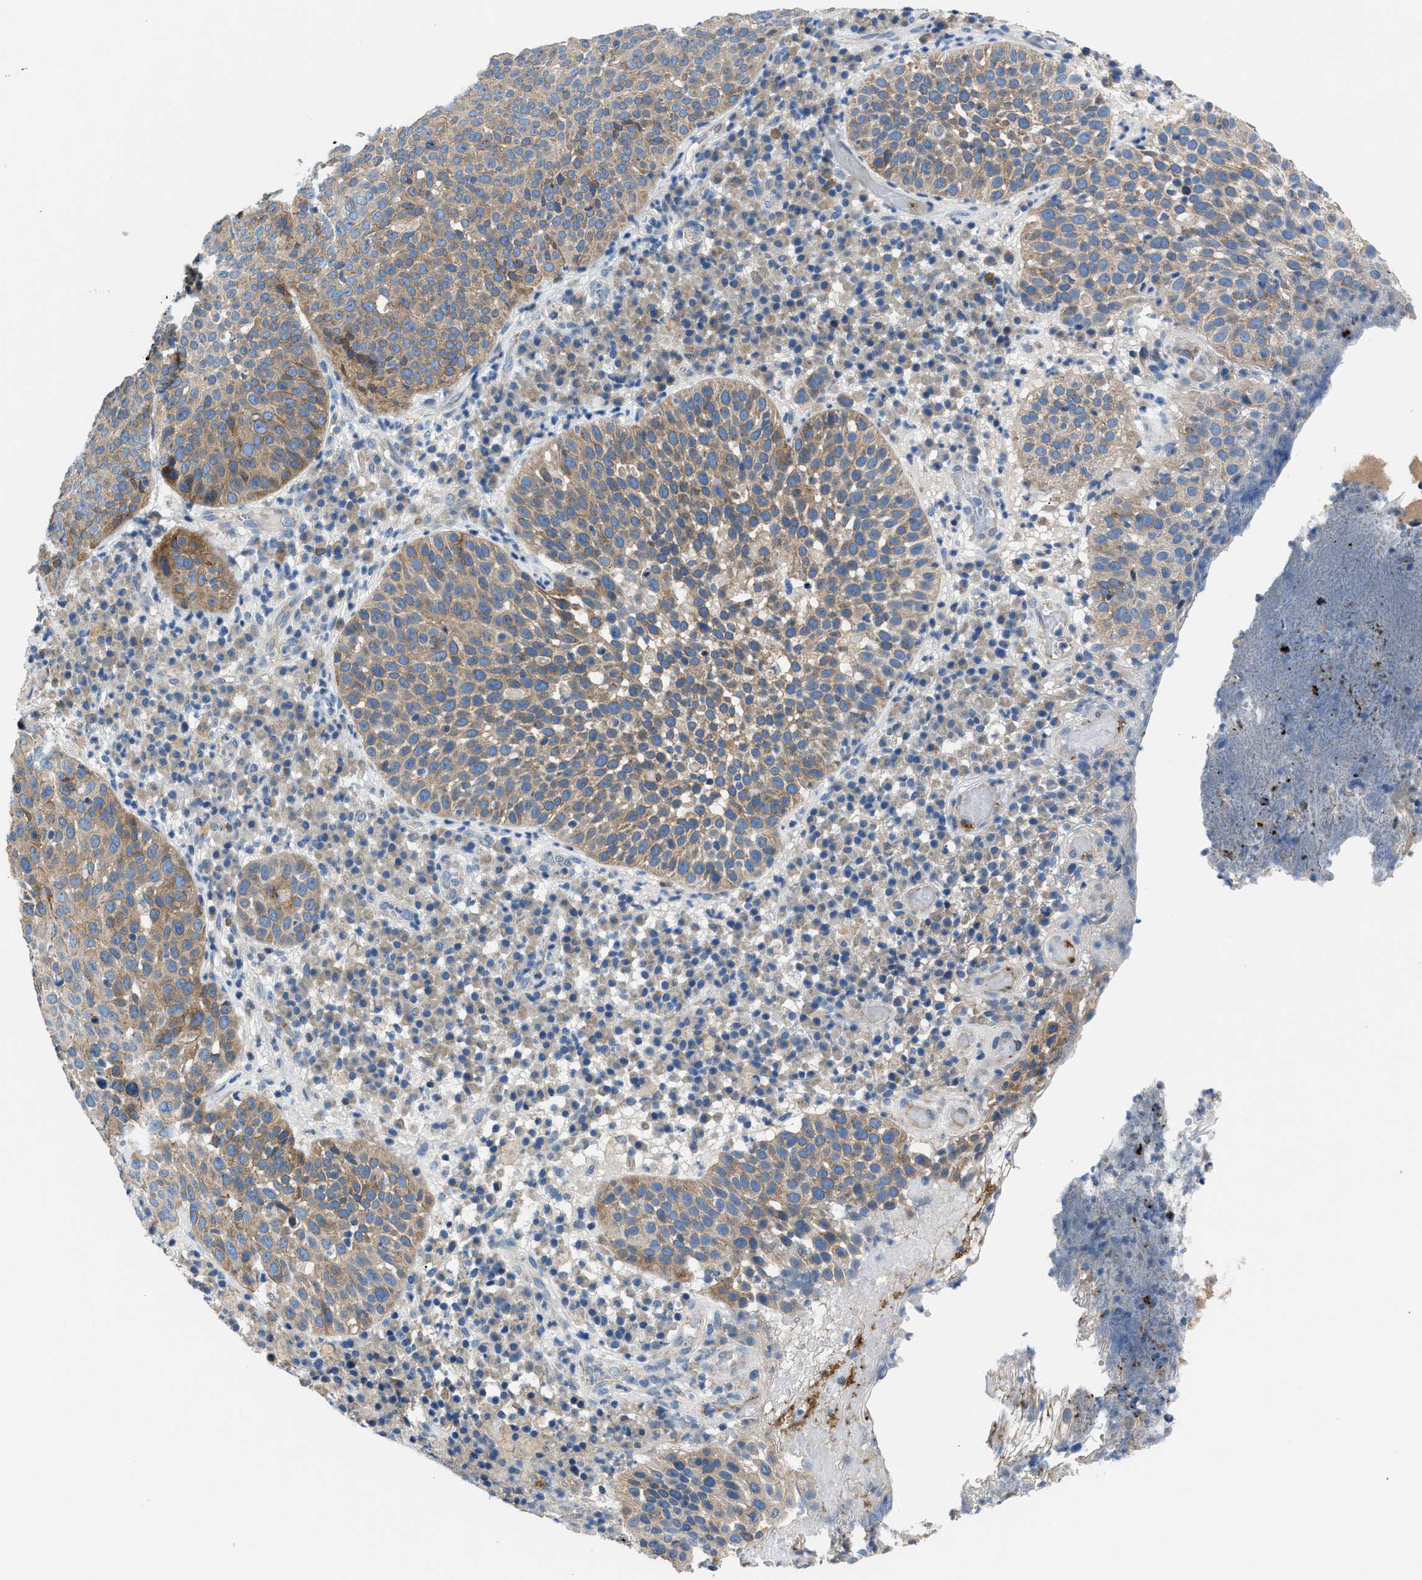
{"staining": {"intensity": "moderate", "quantity": ">75%", "location": "cytoplasmic/membranous"}, "tissue": "skin cancer", "cell_type": "Tumor cells", "image_type": "cancer", "snomed": [{"axis": "morphology", "description": "Squamous cell carcinoma in situ, NOS"}, {"axis": "morphology", "description": "Squamous cell carcinoma, NOS"}, {"axis": "topography", "description": "Skin"}], "caption": "Moderate cytoplasmic/membranous protein expression is present in about >75% of tumor cells in skin cancer (squamous cell carcinoma). The protein of interest is shown in brown color, while the nuclei are stained blue.", "gene": "ZDHHC24", "patient": {"sex": "male", "age": 93}}